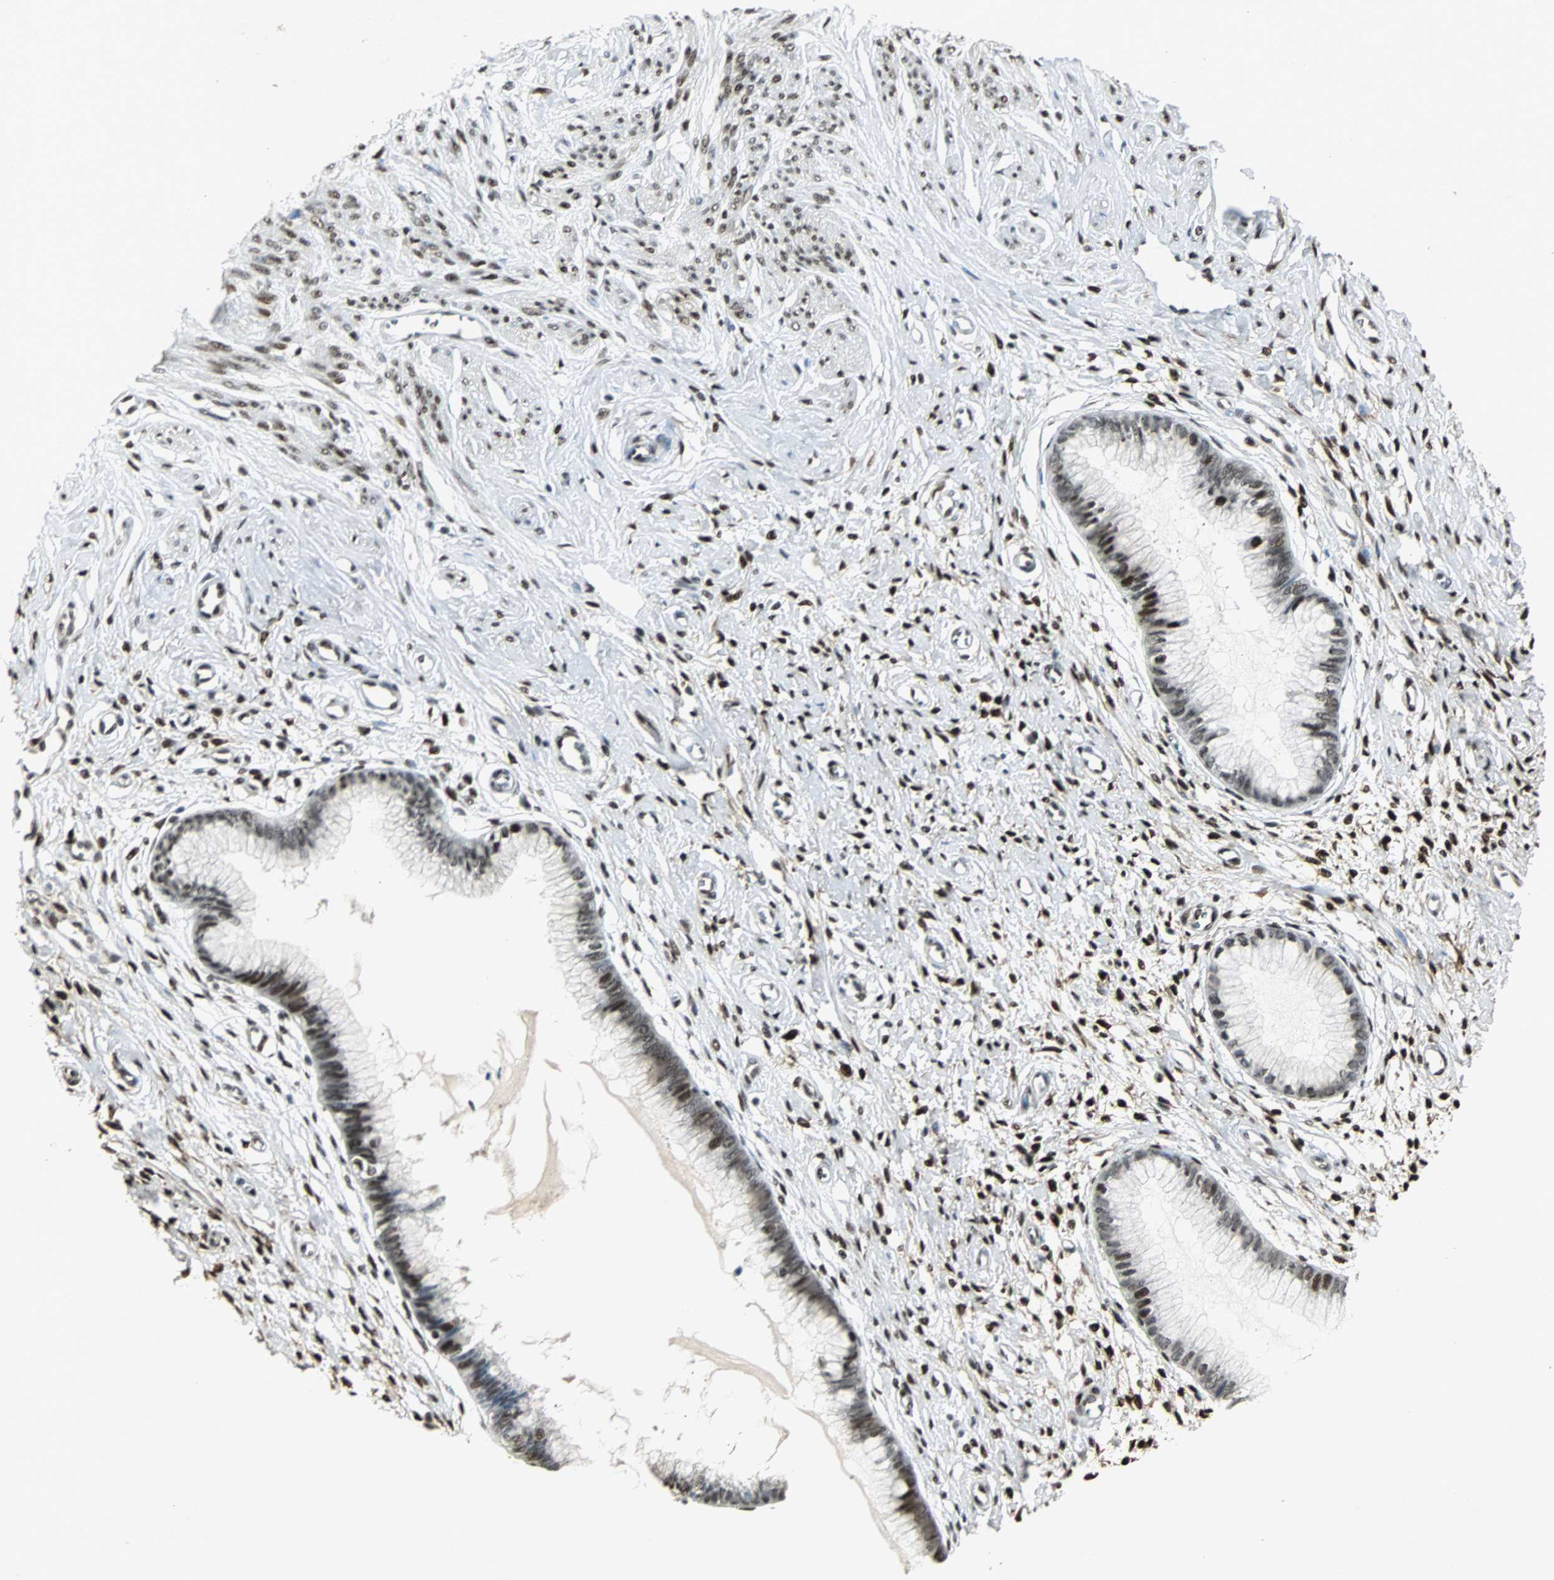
{"staining": {"intensity": "strong", "quantity": "25%-75%", "location": "nuclear"}, "tissue": "cervix", "cell_type": "Glandular cells", "image_type": "normal", "snomed": [{"axis": "morphology", "description": "Normal tissue, NOS"}, {"axis": "topography", "description": "Cervix"}], "caption": "DAB (3,3'-diaminobenzidine) immunohistochemical staining of normal cervix reveals strong nuclear protein staining in about 25%-75% of glandular cells. Using DAB (brown) and hematoxylin (blue) stains, captured at high magnification using brightfield microscopy.", "gene": "TAF5", "patient": {"sex": "female", "age": 55}}